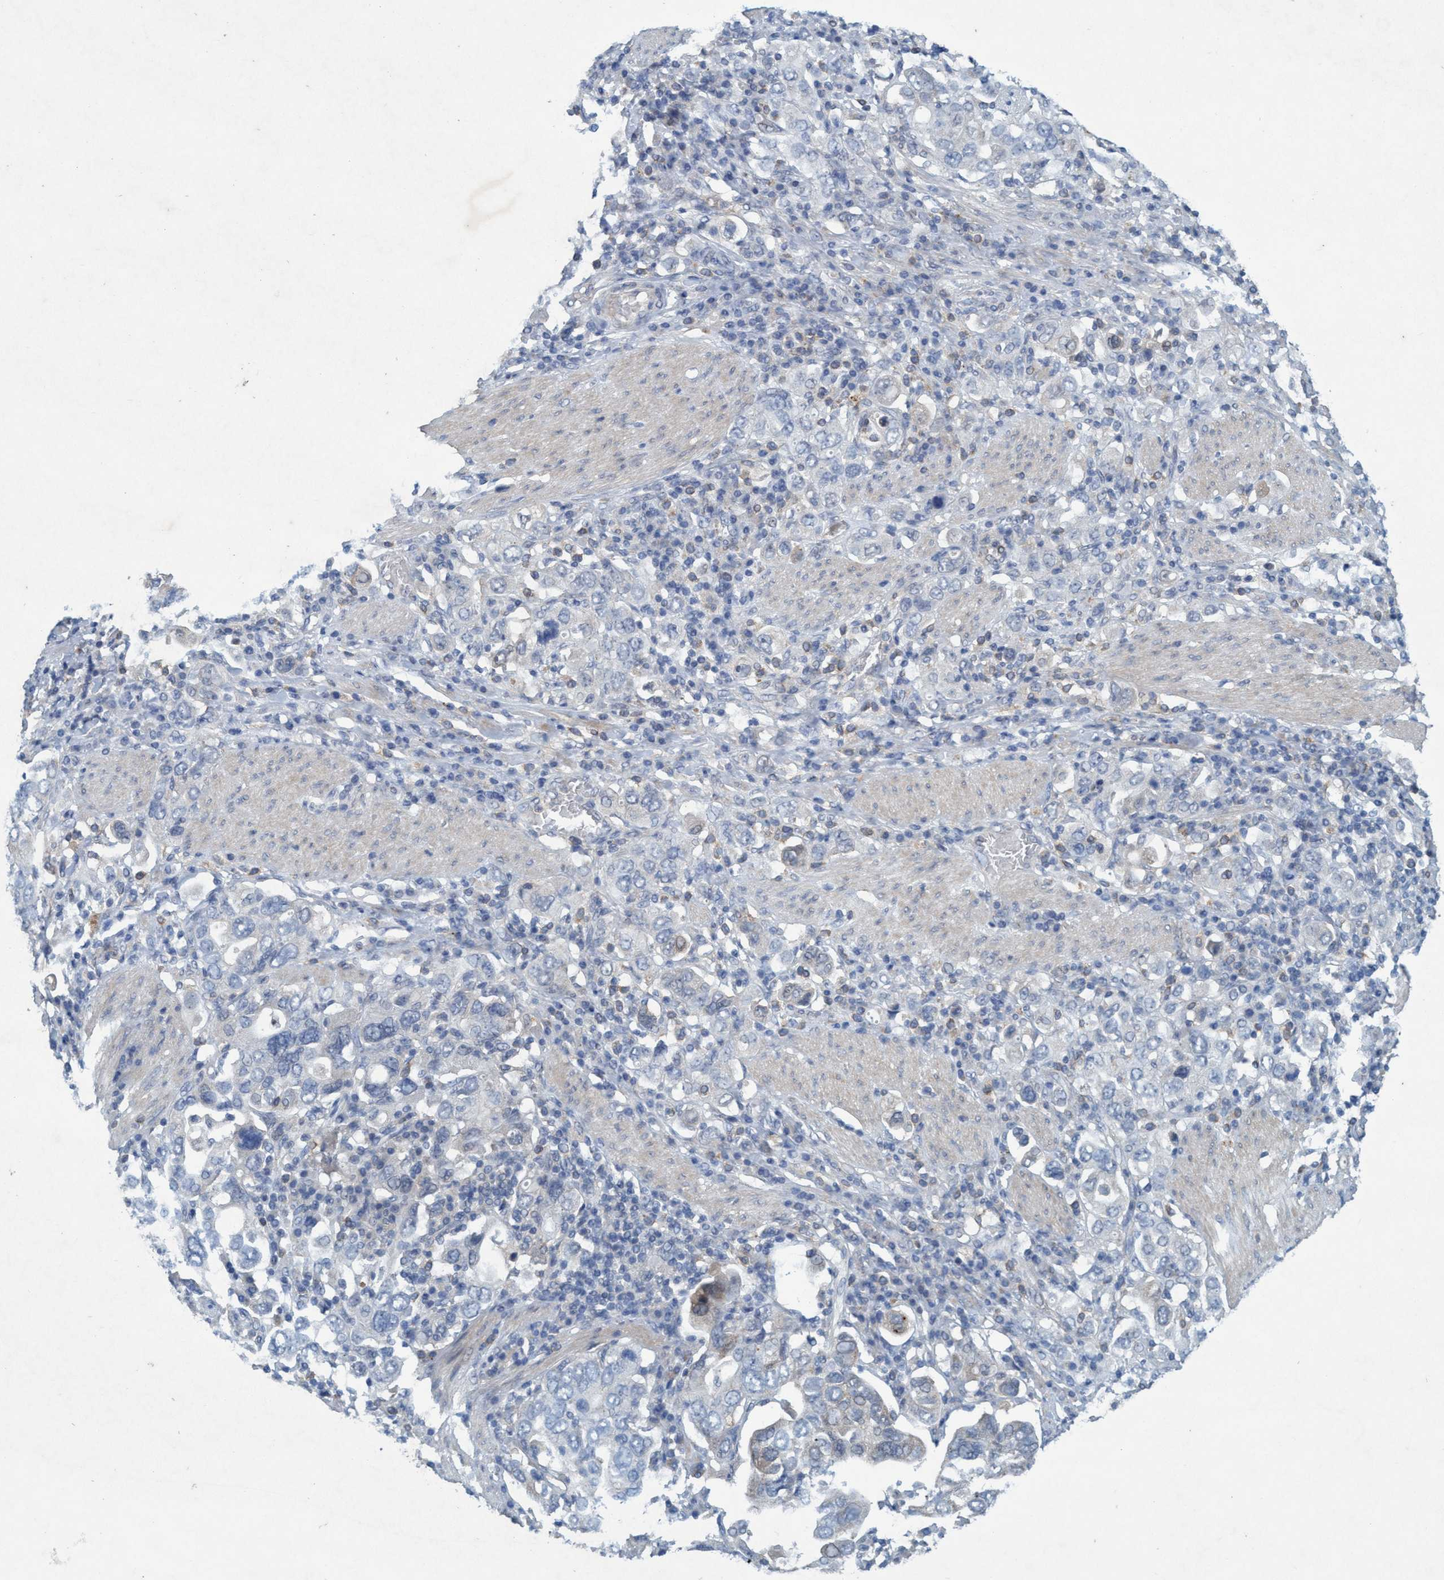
{"staining": {"intensity": "negative", "quantity": "none", "location": "none"}, "tissue": "stomach cancer", "cell_type": "Tumor cells", "image_type": "cancer", "snomed": [{"axis": "morphology", "description": "Adenocarcinoma, NOS"}, {"axis": "topography", "description": "Stomach, upper"}], "caption": "DAB (3,3'-diaminobenzidine) immunohistochemical staining of stomach cancer (adenocarcinoma) shows no significant positivity in tumor cells.", "gene": "RNF208", "patient": {"sex": "male", "age": 62}}